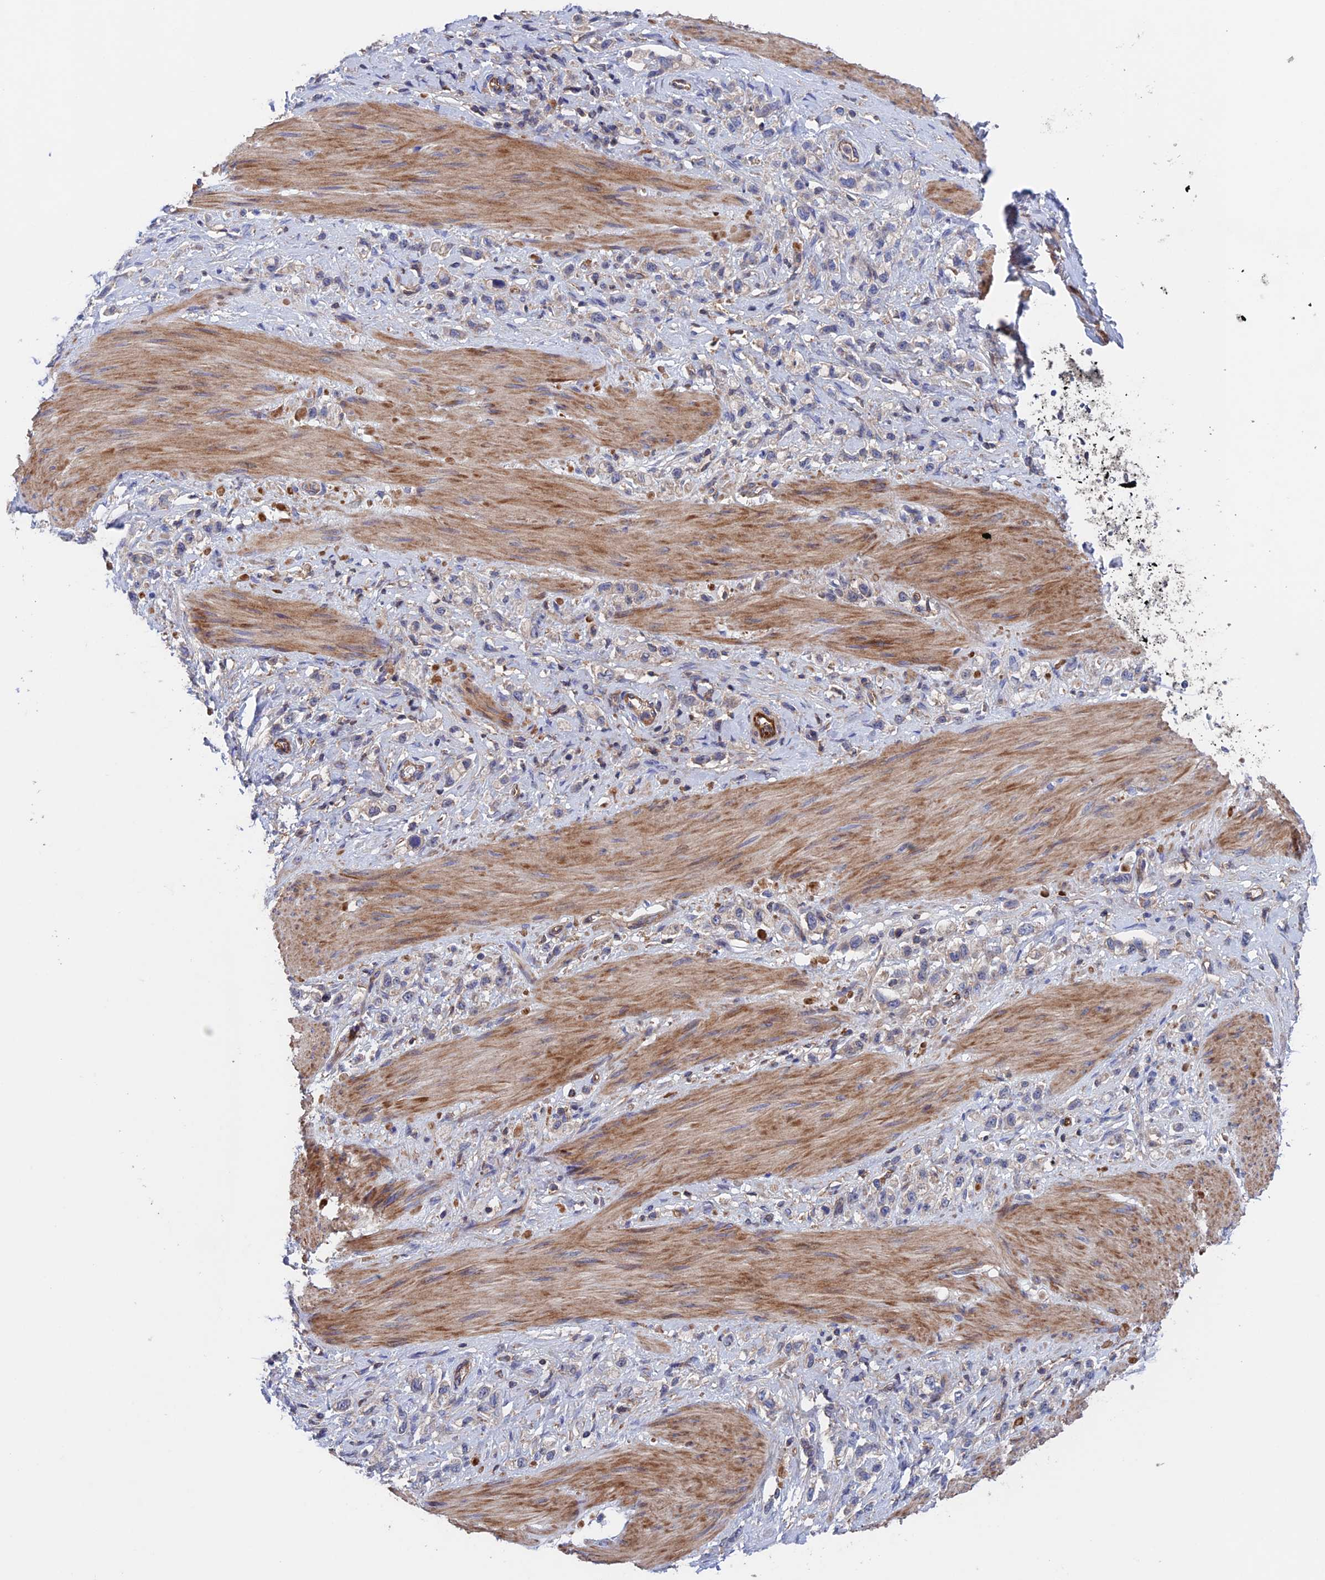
{"staining": {"intensity": "negative", "quantity": "none", "location": "none"}, "tissue": "stomach cancer", "cell_type": "Tumor cells", "image_type": "cancer", "snomed": [{"axis": "morphology", "description": "Adenocarcinoma, NOS"}, {"axis": "topography", "description": "Stomach"}], "caption": "The photomicrograph demonstrates no staining of tumor cells in stomach cancer (adenocarcinoma).", "gene": "NUDT16L1", "patient": {"sex": "female", "age": 65}}